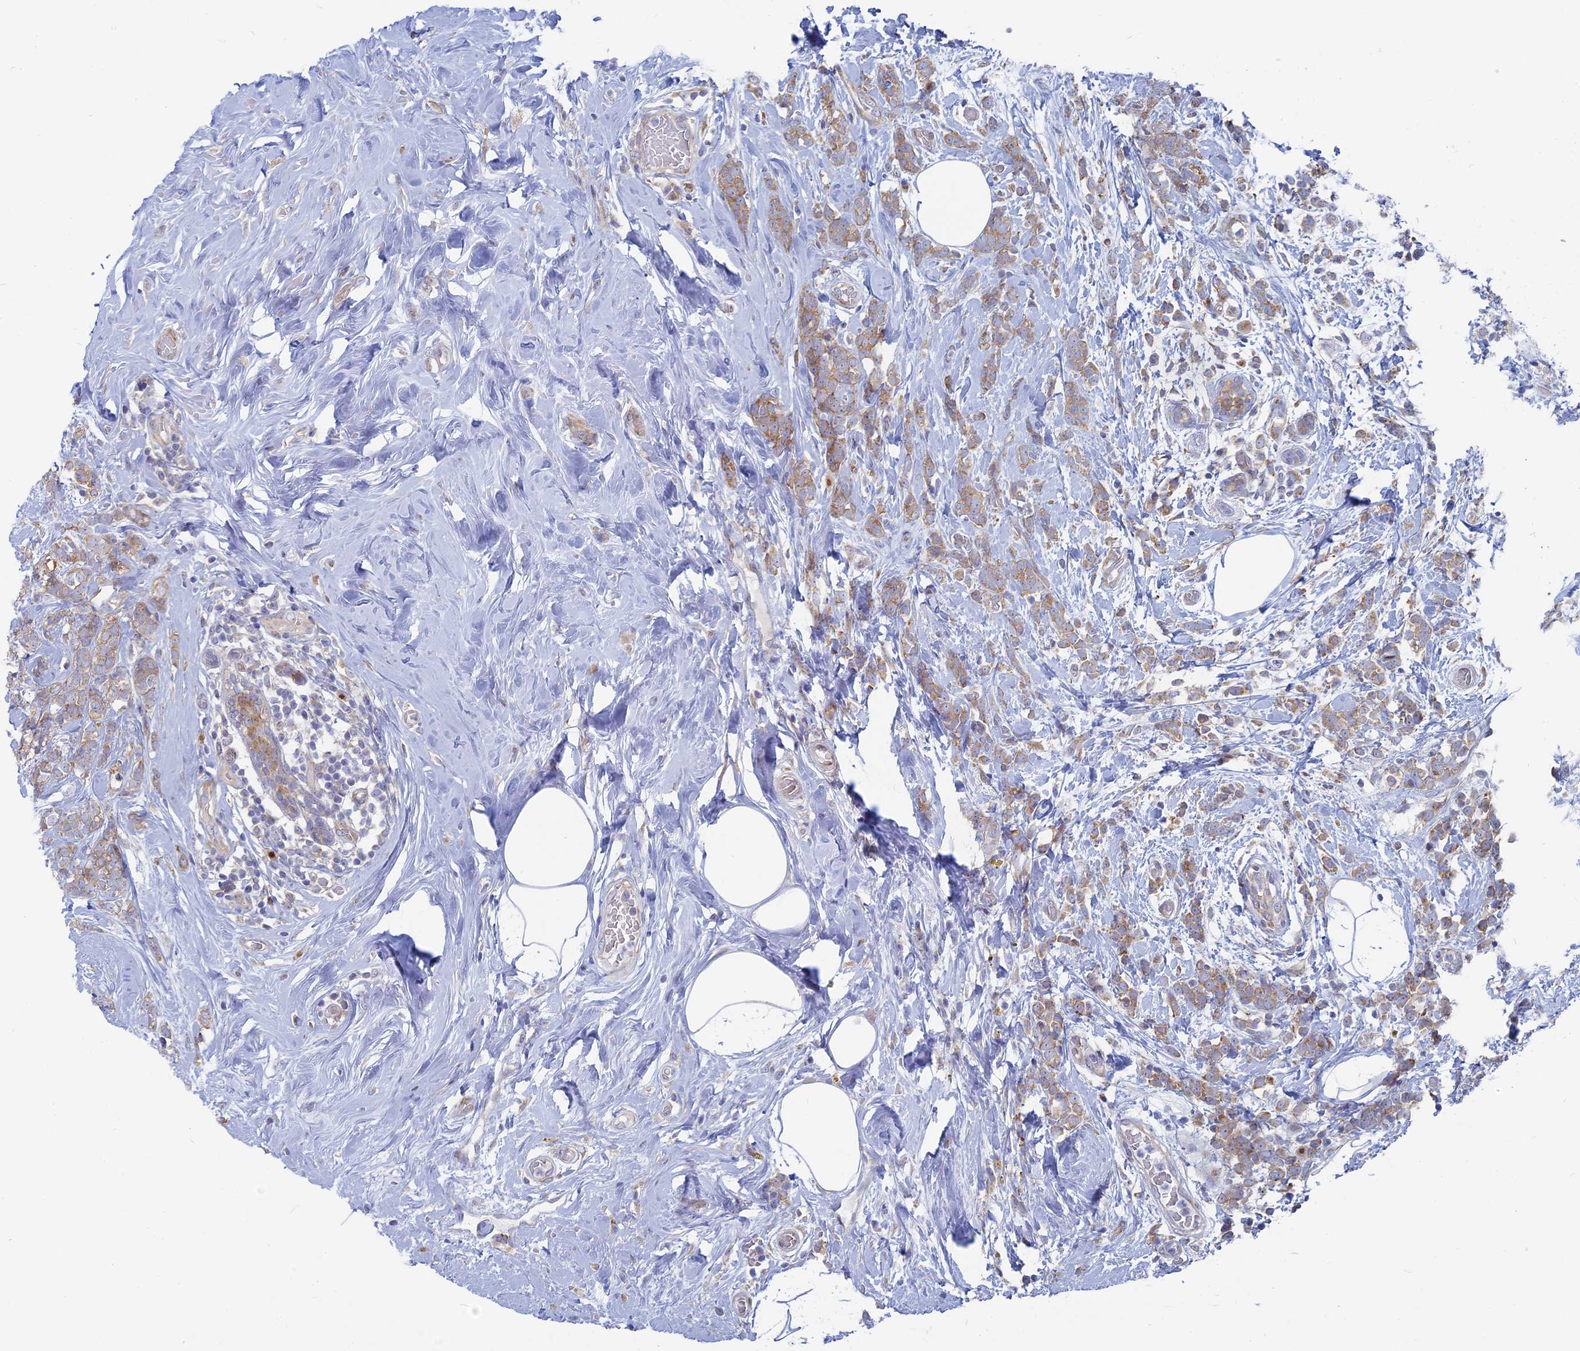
{"staining": {"intensity": "moderate", "quantity": ">75%", "location": "cytoplasmic/membranous"}, "tissue": "breast cancer", "cell_type": "Tumor cells", "image_type": "cancer", "snomed": [{"axis": "morphology", "description": "Lobular carcinoma"}, {"axis": "topography", "description": "Breast"}], "caption": "About >75% of tumor cells in human lobular carcinoma (breast) exhibit moderate cytoplasmic/membranous protein expression as visualized by brown immunohistochemical staining.", "gene": "TBC1D30", "patient": {"sex": "female", "age": 58}}